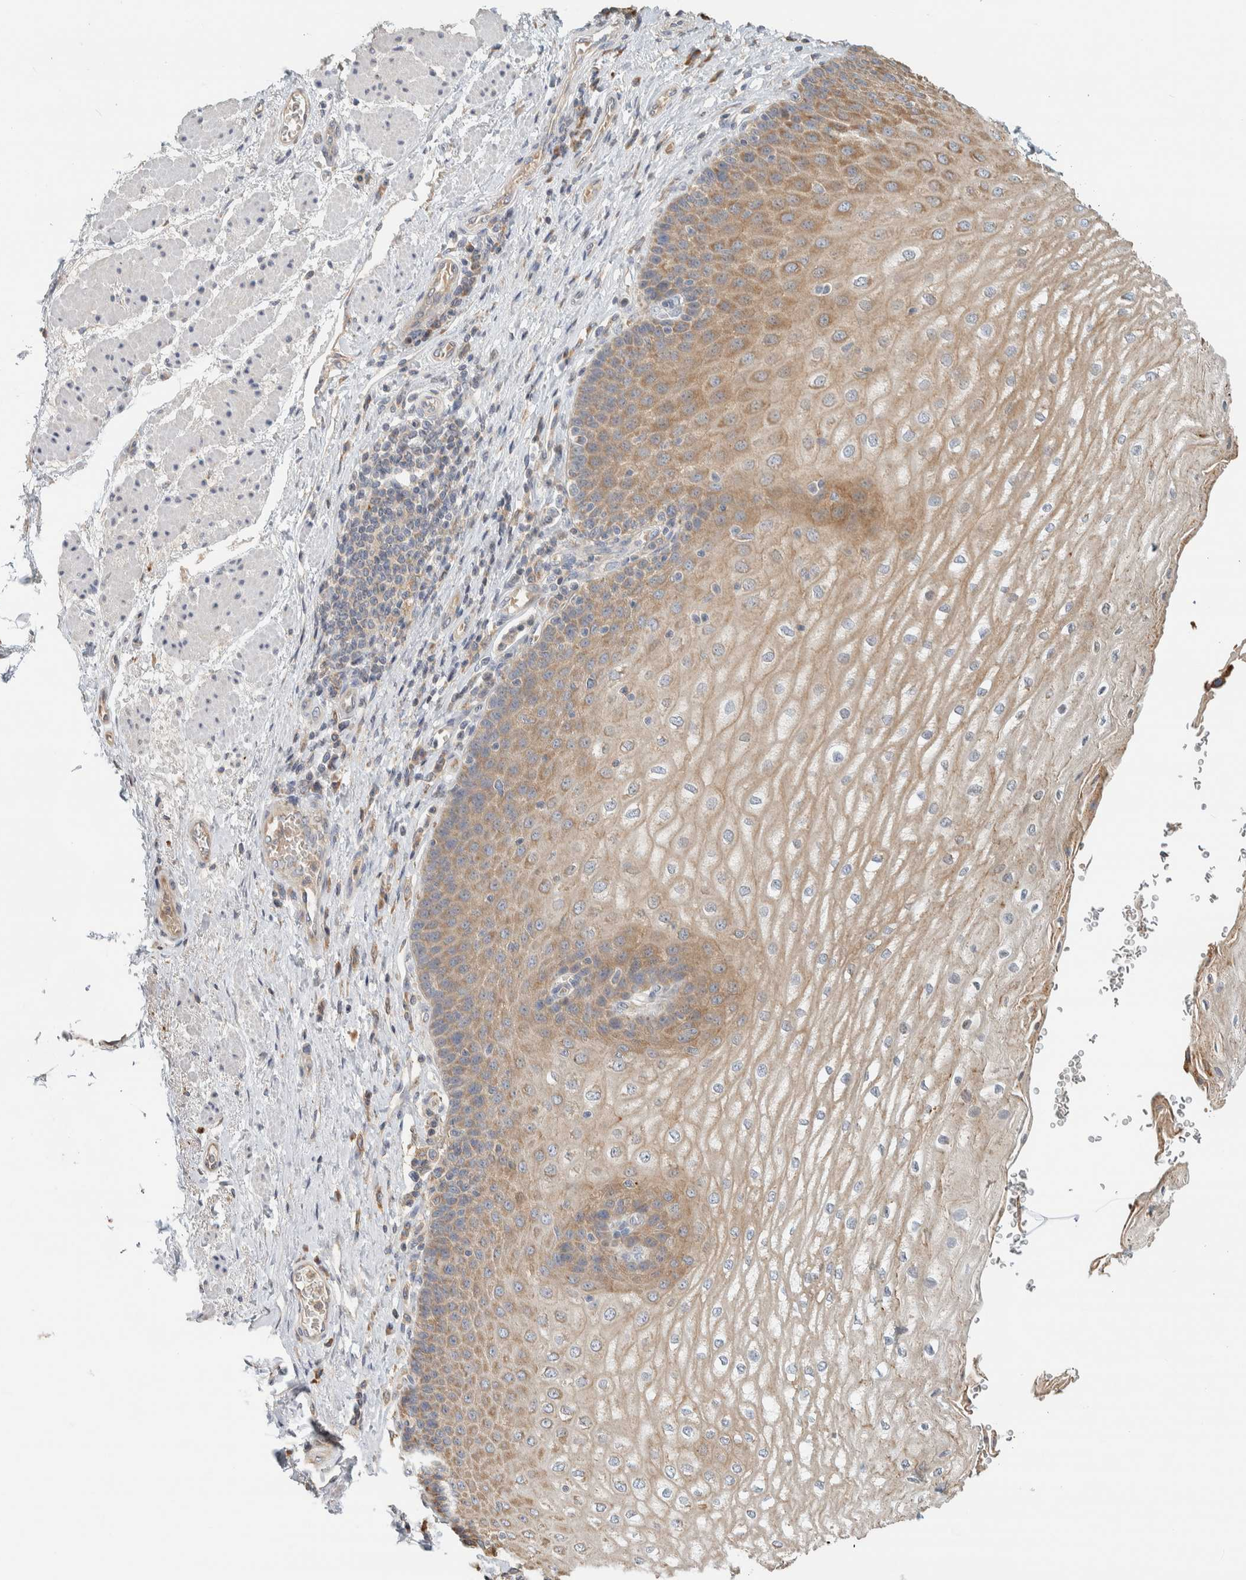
{"staining": {"intensity": "moderate", "quantity": ">75%", "location": "cytoplasmic/membranous"}, "tissue": "esophagus", "cell_type": "Squamous epithelial cells", "image_type": "normal", "snomed": [{"axis": "morphology", "description": "Normal tissue, NOS"}, {"axis": "topography", "description": "Esophagus"}], "caption": "Immunohistochemical staining of benign esophagus demonstrates moderate cytoplasmic/membranous protein positivity in about >75% of squamous epithelial cells. (IHC, brightfield microscopy, high magnification).", "gene": "RAB11FIP1", "patient": {"sex": "male", "age": 54}}